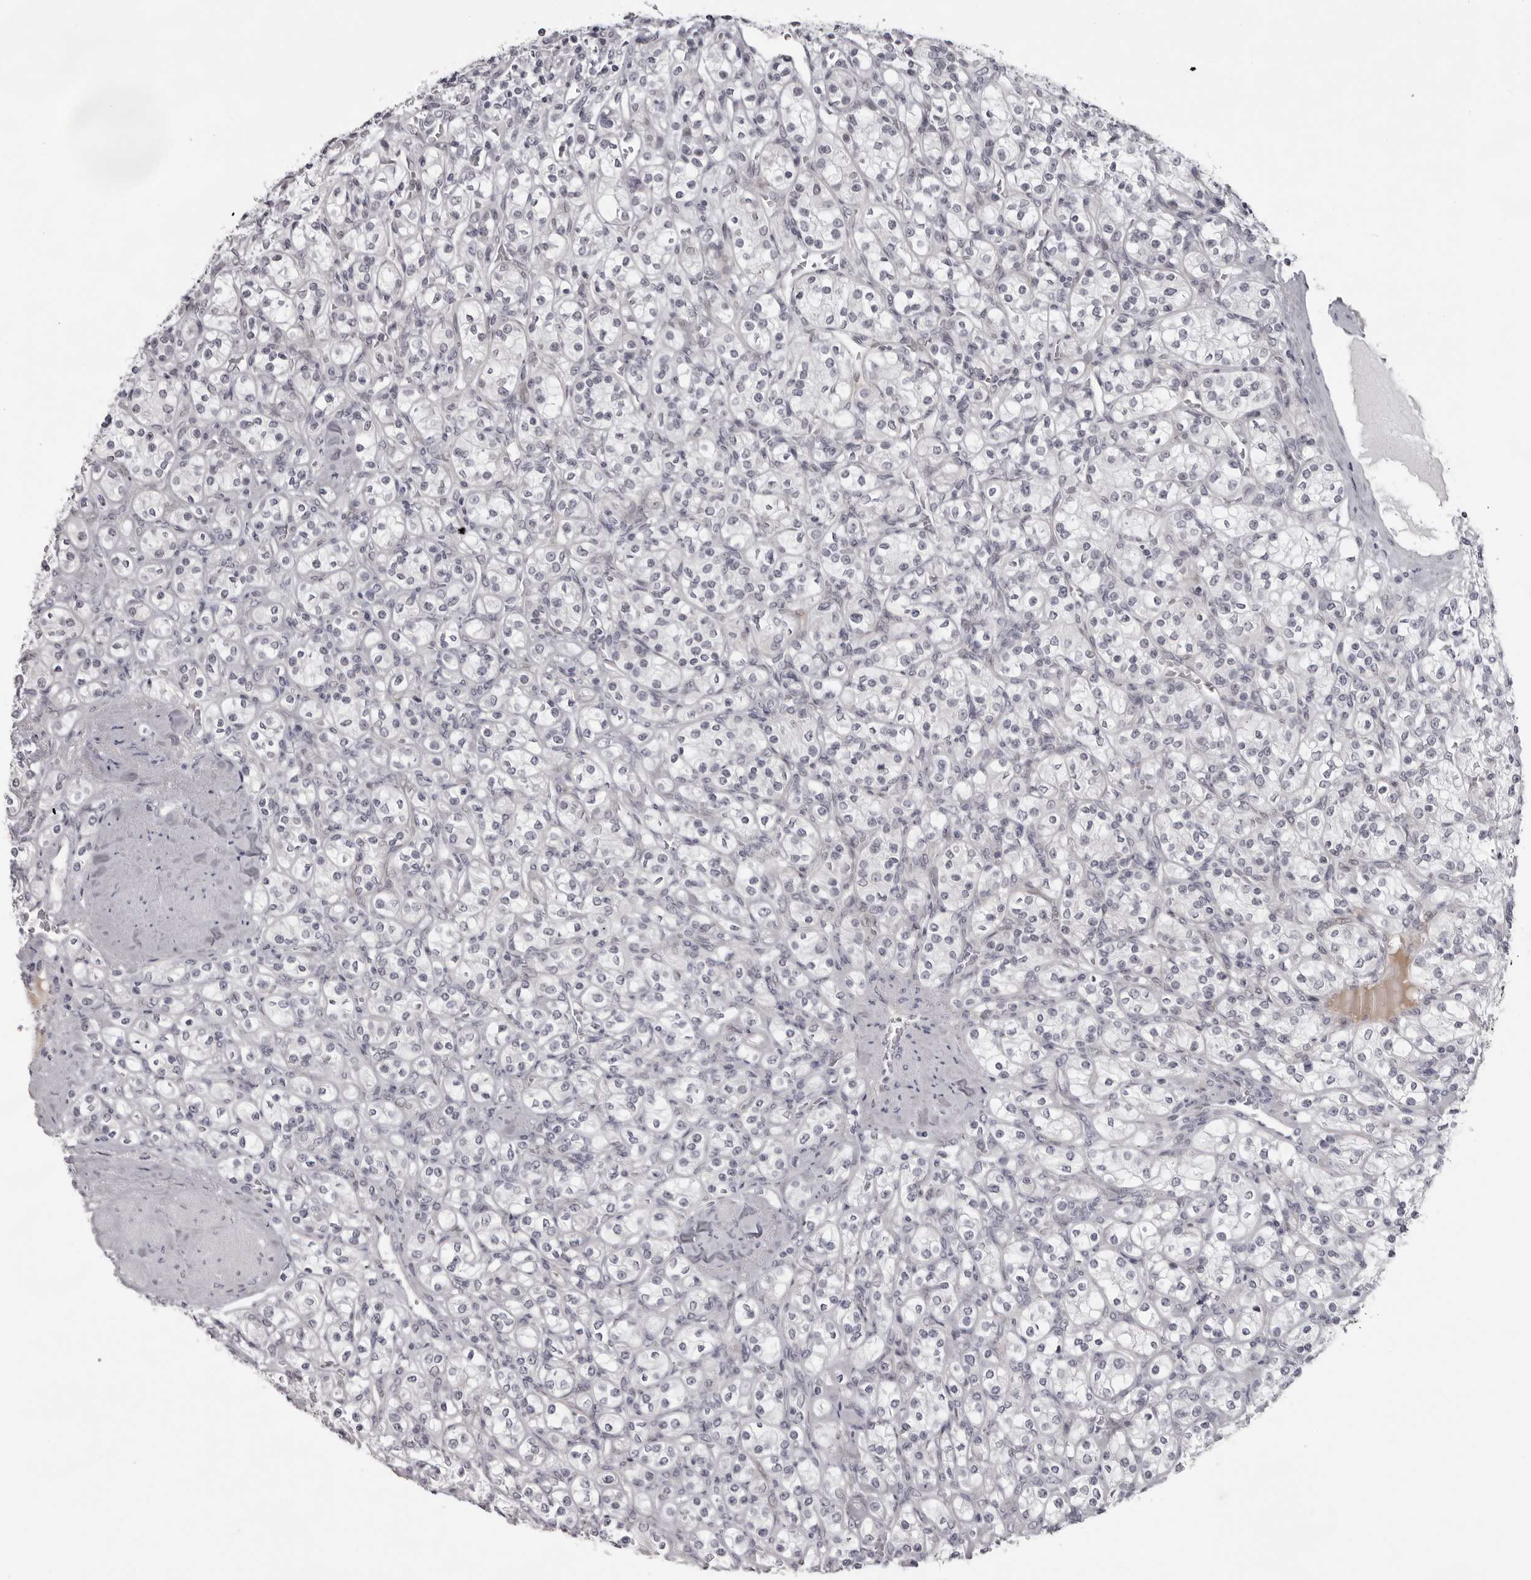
{"staining": {"intensity": "negative", "quantity": "none", "location": "none"}, "tissue": "renal cancer", "cell_type": "Tumor cells", "image_type": "cancer", "snomed": [{"axis": "morphology", "description": "Adenocarcinoma, NOS"}, {"axis": "topography", "description": "Kidney"}], "caption": "IHC of human renal cancer (adenocarcinoma) reveals no expression in tumor cells.", "gene": "NUDT18", "patient": {"sex": "male", "age": 77}}